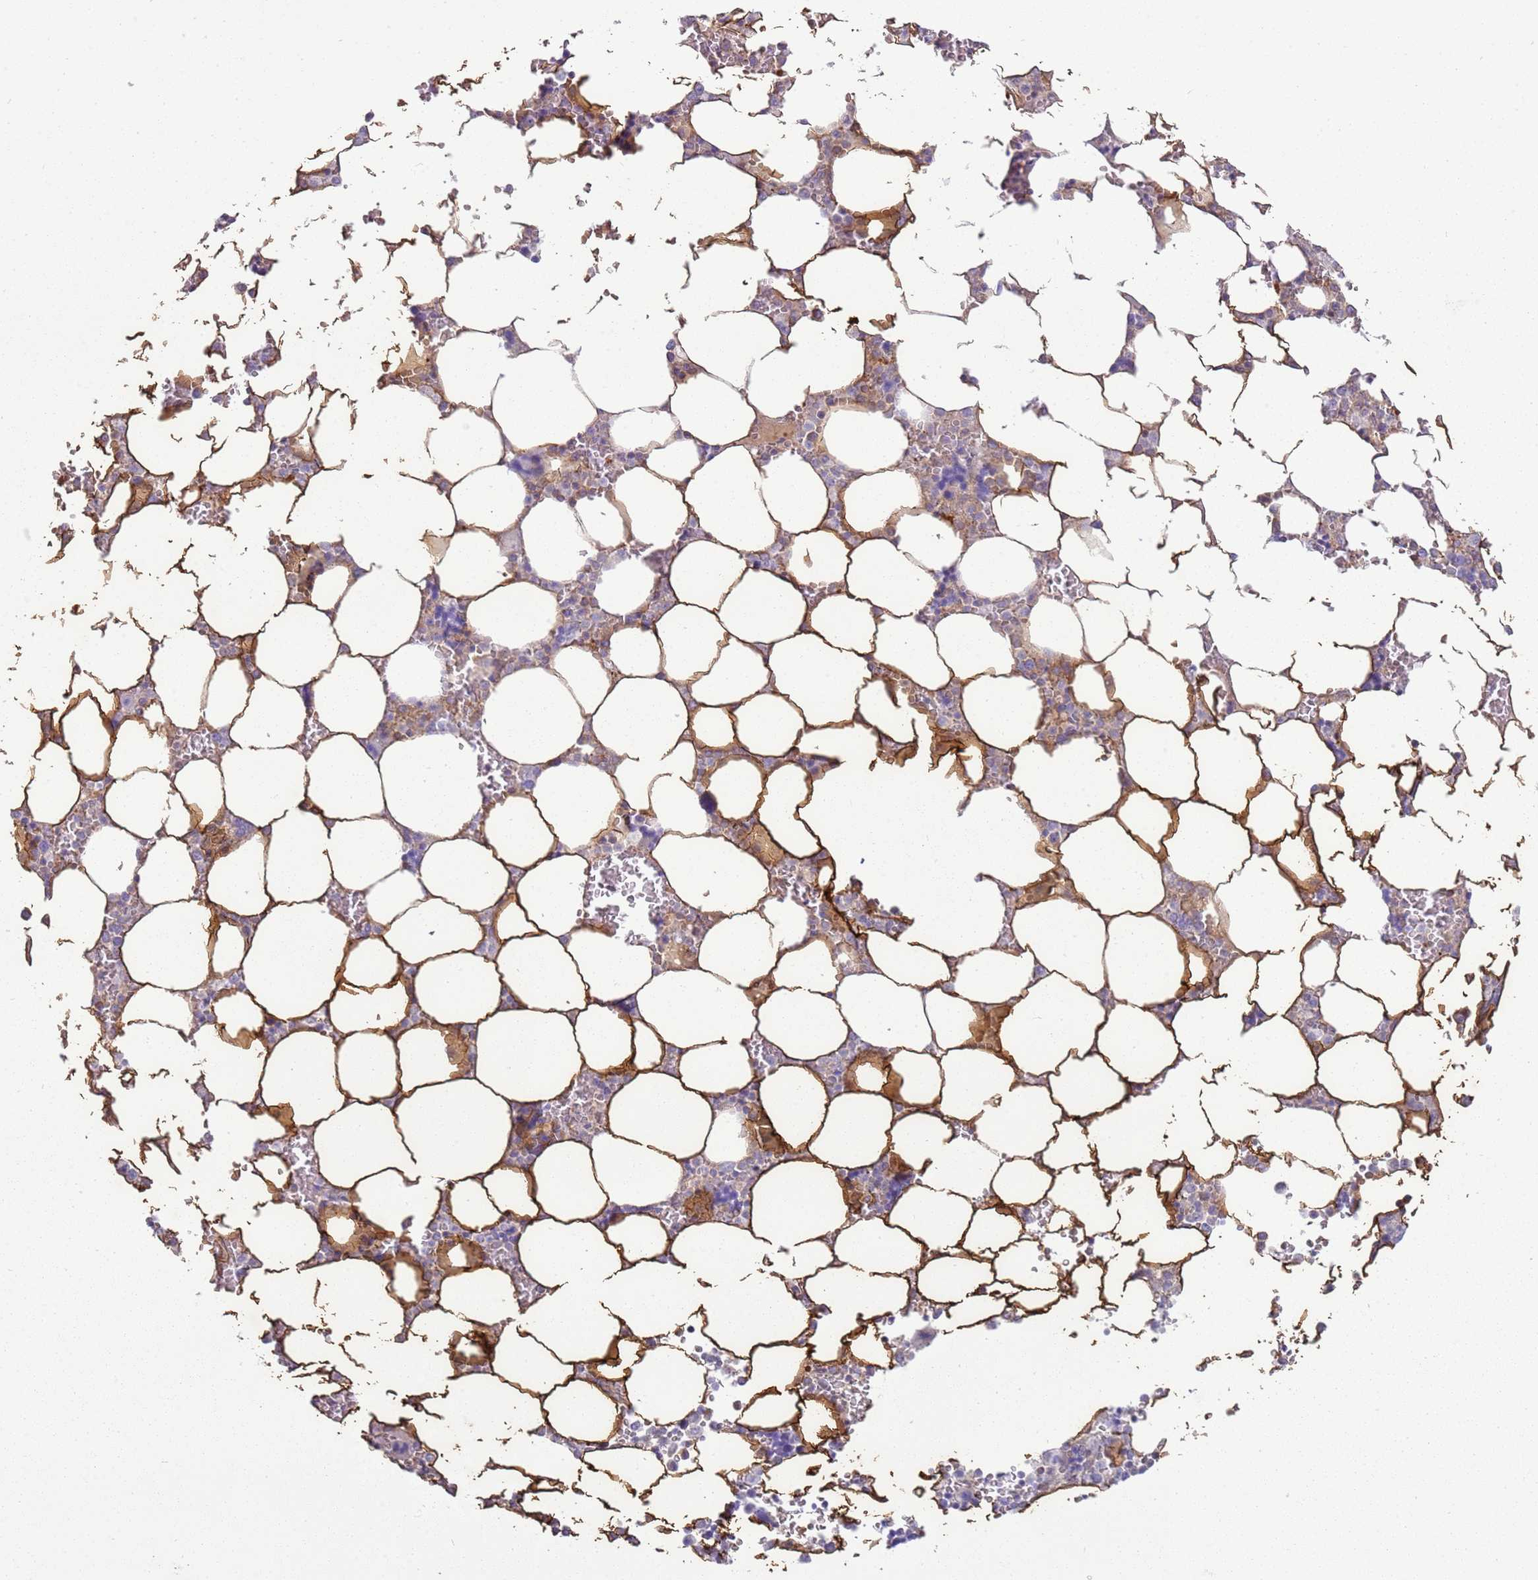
{"staining": {"intensity": "moderate", "quantity": "<25%", "location": "cytoplasmic/membranous"}, "tissue": "bone marrow", "cell_type": "Hematopoietic cells", "image_type": "normal", "snomed": [{"axis": "morphology", "description": "Normal tissue, NOS"}, {"axis": "topography", "description": "Bone marrow"}], "caption": "Immunohistochemistry (IHC) micrograph of unremarkable bone marrow: bone marrow stained using immunohistochemistry (IHC) exhibits low levels of moderate protein expression localized specifically in the cytoplasmic/membranous of hematopoietic cells, appearing as a cytoplasmic/membranous brown color.", "gene": "SNX21", "patient": {"sex": "male", "age": 64}}